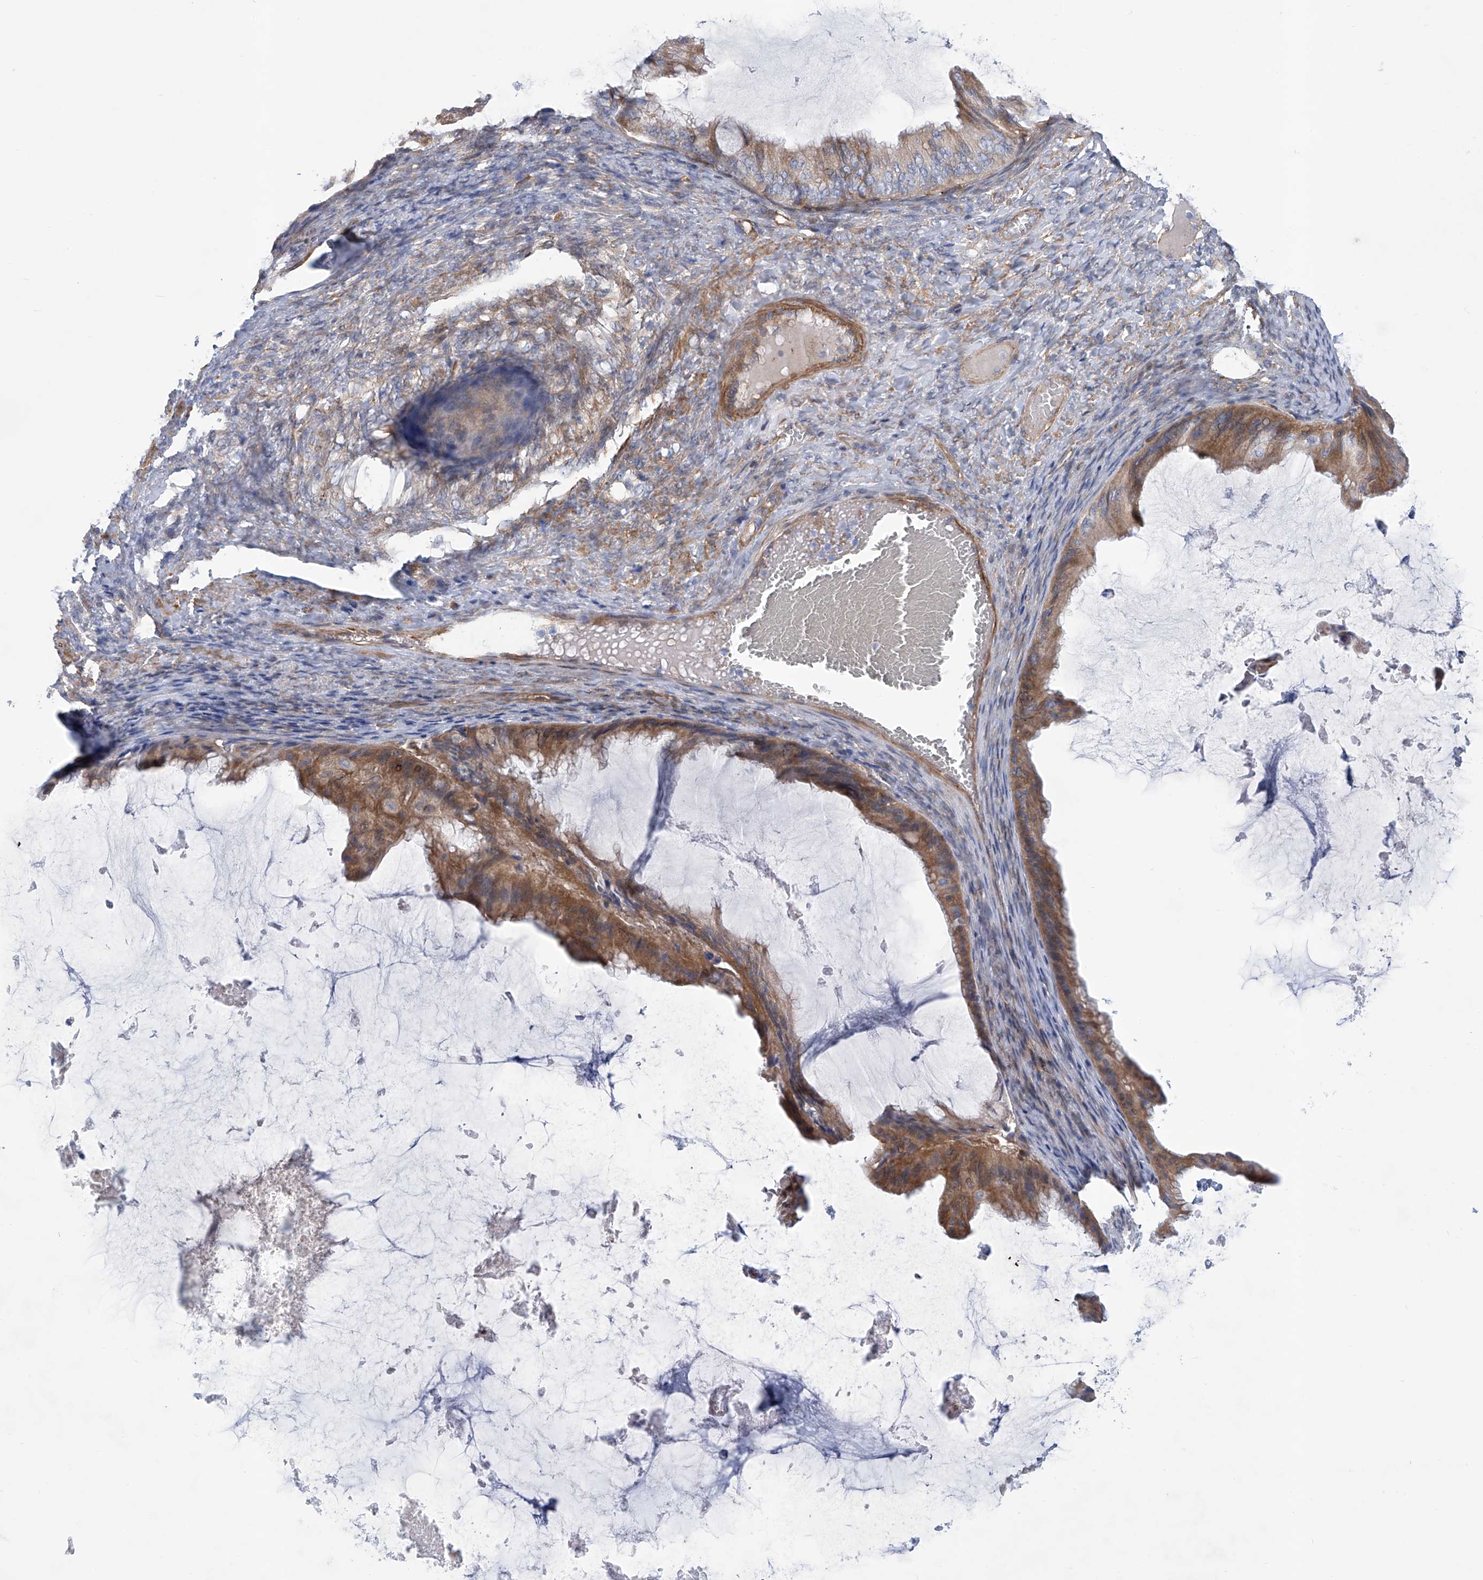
{"staining": {"intensity": "moderate", "quantity": ">75%", "location": "cytoplasmic/membranous"}, "tissue": "ovarian cancer", "cell_type": "Tumor cells", "image_type": "cancer", "snomed": [{"axis": "morphology", "description": "Cystadenocarcinoma, mucinous, NOS"}, {"axis": "topography", "description": "Ovary"}], "caption": "Tumor cells exhibit medium levels of moderate cytoplasmic/membranous expression in approximately >75% of cells in human ovarian cancer (mucinous cystadenocarcinoma). (Brightfield microscopy of DAB IHC at high magnification).", "gene": "TNN", "patient": {"sex": "female", "age": 61}}